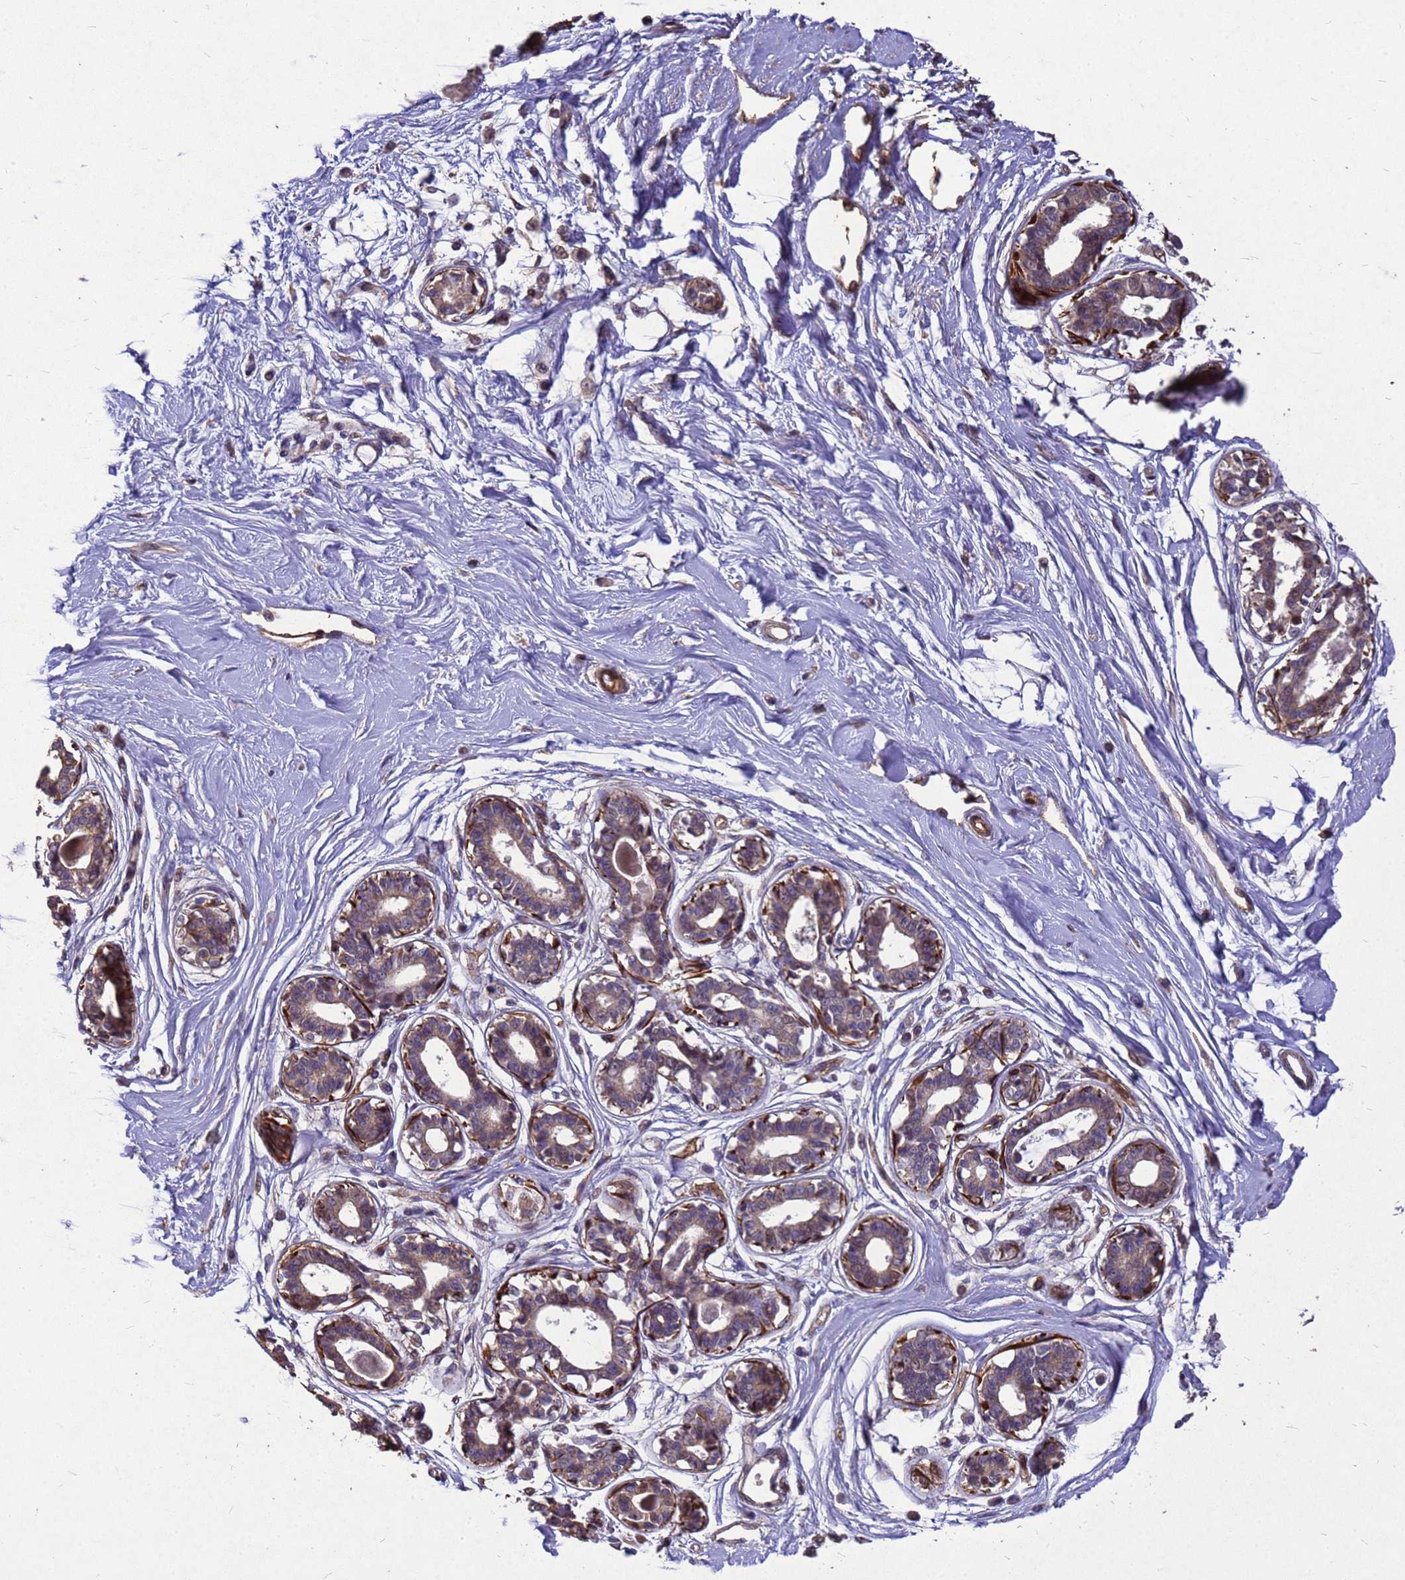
{"staining": {"intensity": "weak", "quantity": "25%-75%", "location": "cytoplasmic/membranous"}, "tissue": "breast", "cell_type": "Adipocytes", "image_type": "normal", "snomed": [{"axis": "morphology", "description": "Normal tissue, NOS"}, {"axis": "topography", "description": "Breast"}], "caption": "DAB (3,3'-diaminobenzidine) immunohistochemical staining of unremarkable human breast shows weak cytoplasmic/membranous protein staining in about 25%-75% of adipocytes.", "gene": "RSPRY1", "patient": {"sex": "female", "age": 45}}